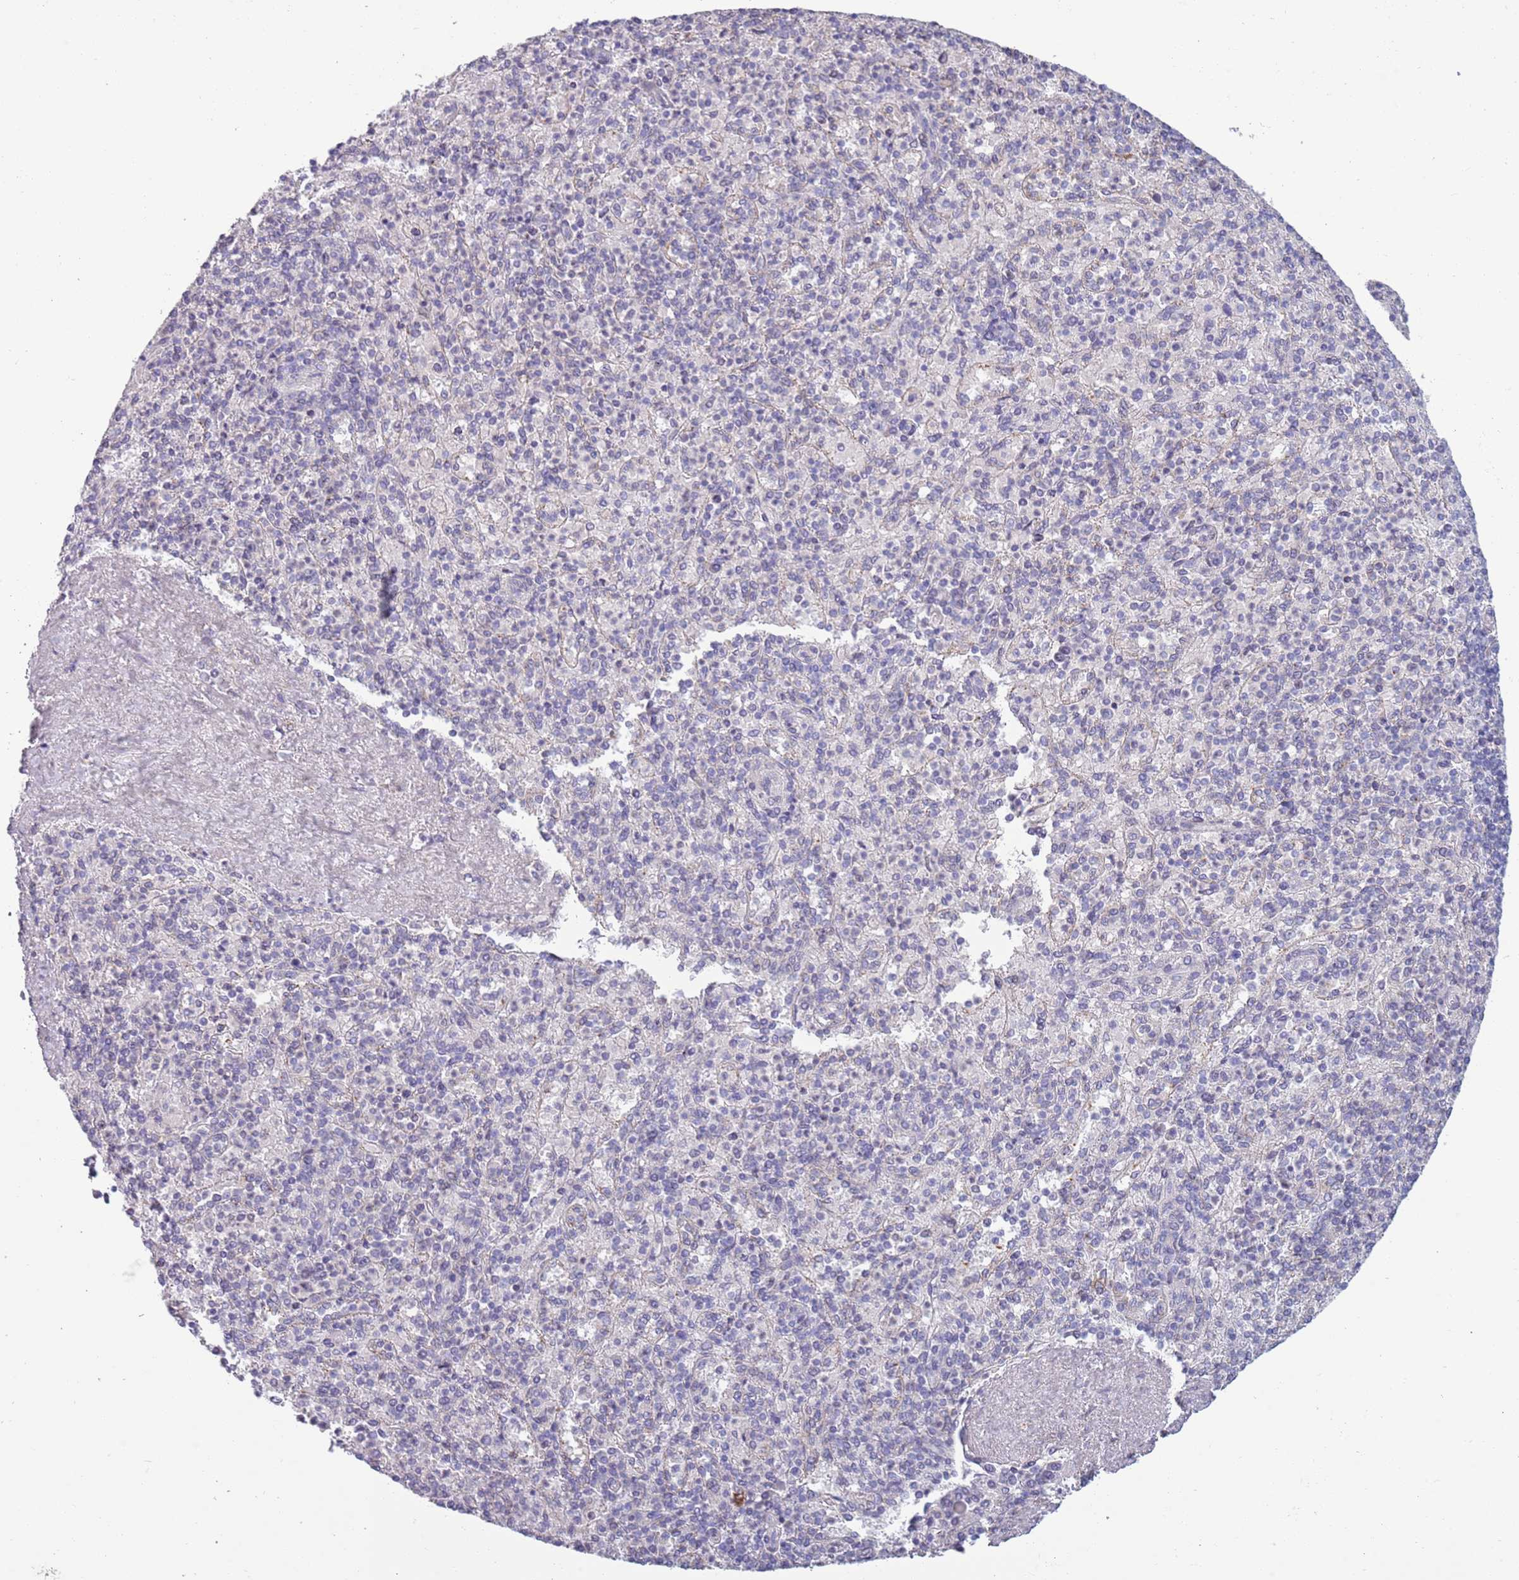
{"staining": {"intensity": "negative", "quantity": "none", "location": "none"}, "tissue": "spleen", "cell_type": "Cells in red pulp", "image_type": "normal", "snomed": [{"axis": "morphology", "description": "Normal tissue, NOS"}, {"axis": "topography", "description": "Spleen"}], "caption": "This is a micrograph of immunohistochemistry (IHC) staining of normal spleen, which shows no positivity in cells in red pulp.", "gene": "ACSBG1", "patient": {"sex": "male", "age": 82}}